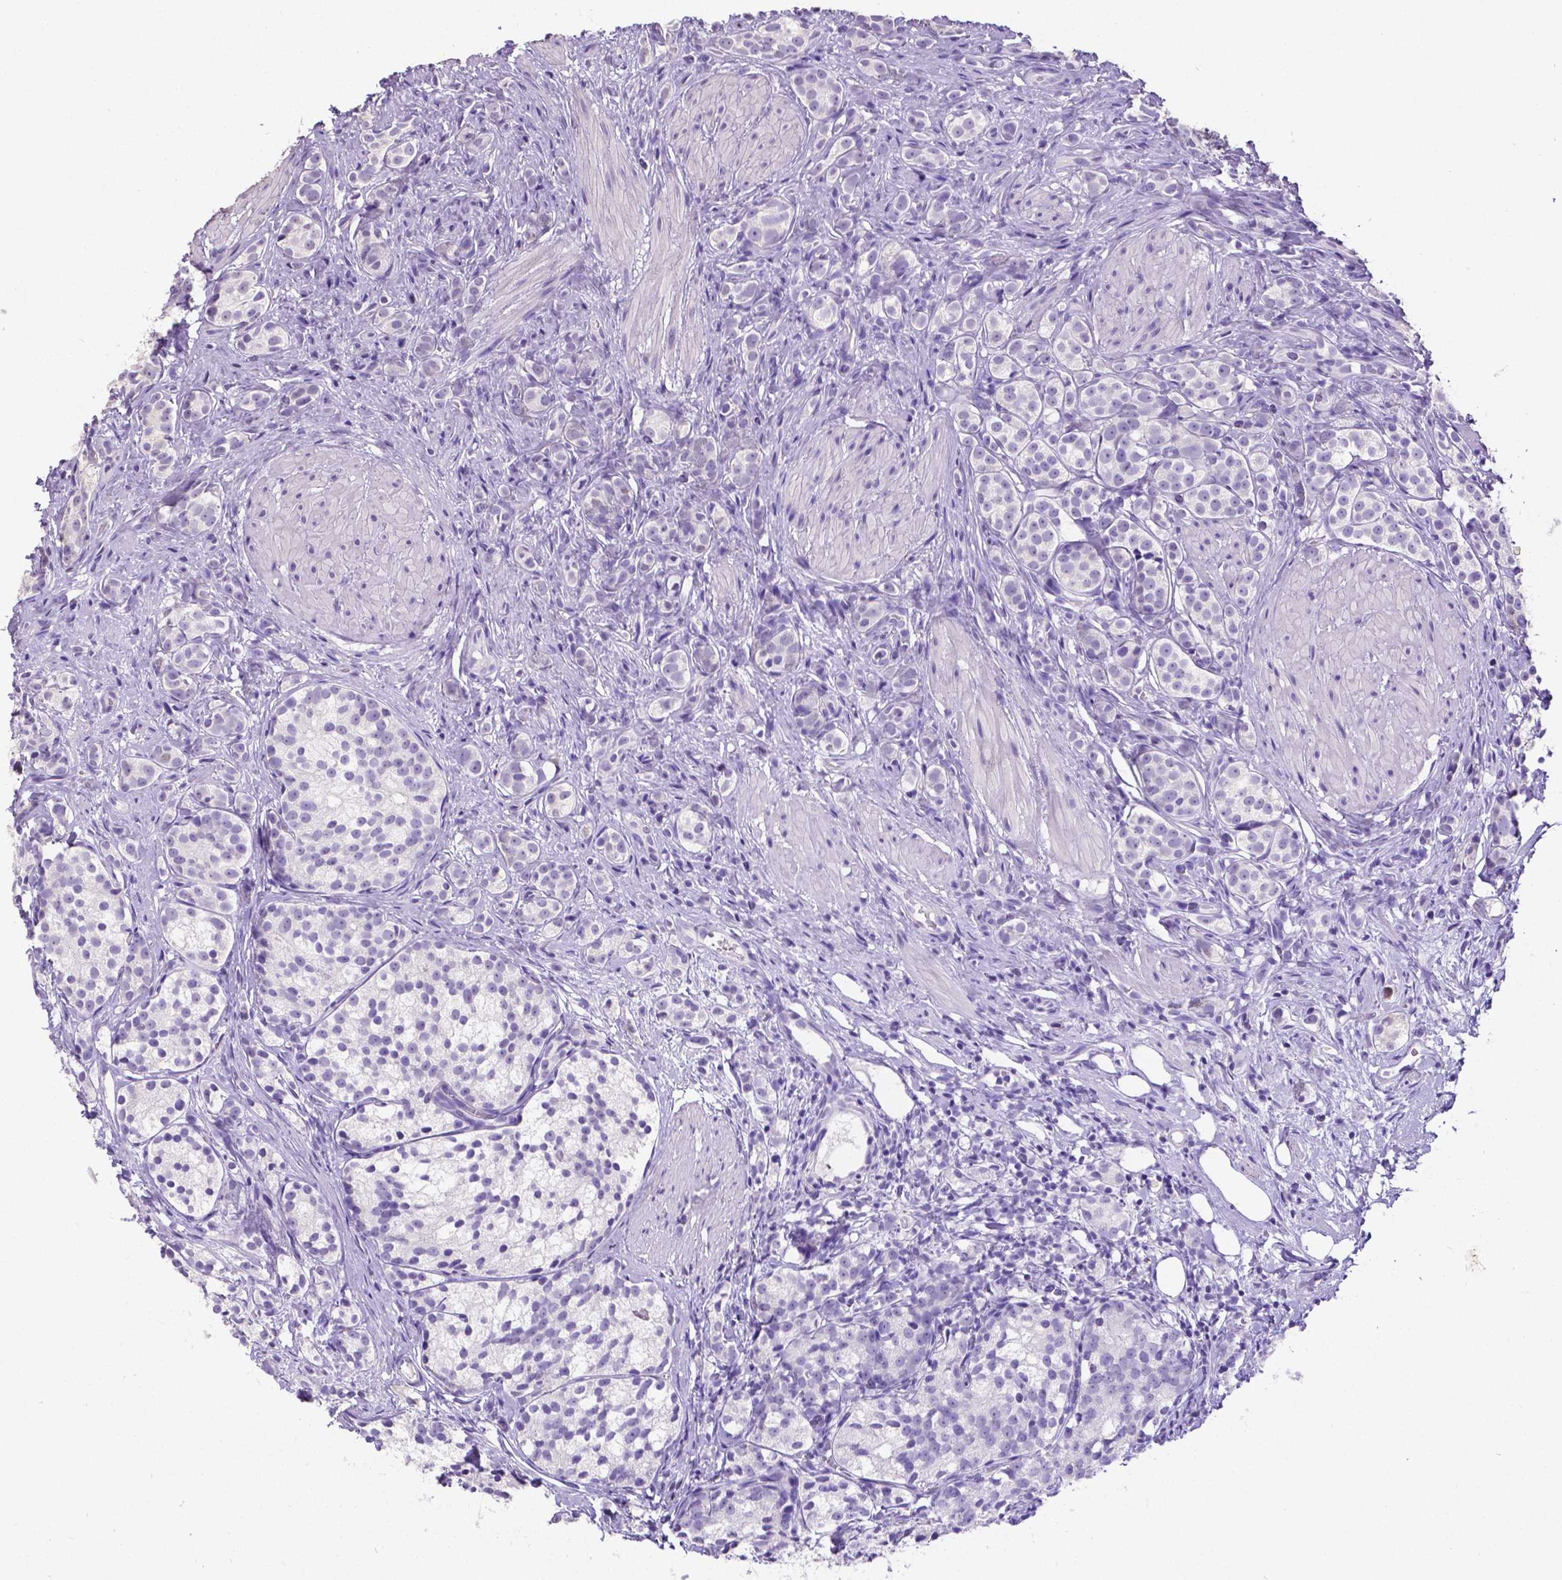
{"staining": {"intensity": "negative", "quantity": "none", "location": "none"}, "tissue": "prostate cancer", "cell_type": "Tumor cells", "image_type": "cancer", "snomed": [{"axis": "morphology", "description": "Adenocarcinoma, High grade"}, {"axis": "topography", "description": "Prostate"}], "caption": "High power microscopy histopathology image of an immunohistochemistry (IHC) micrograph of prostate cancer, revealing no significant staining in tumor cells.", "gene": "SATB2", "patient": {"sex": "male", "age": 53}}